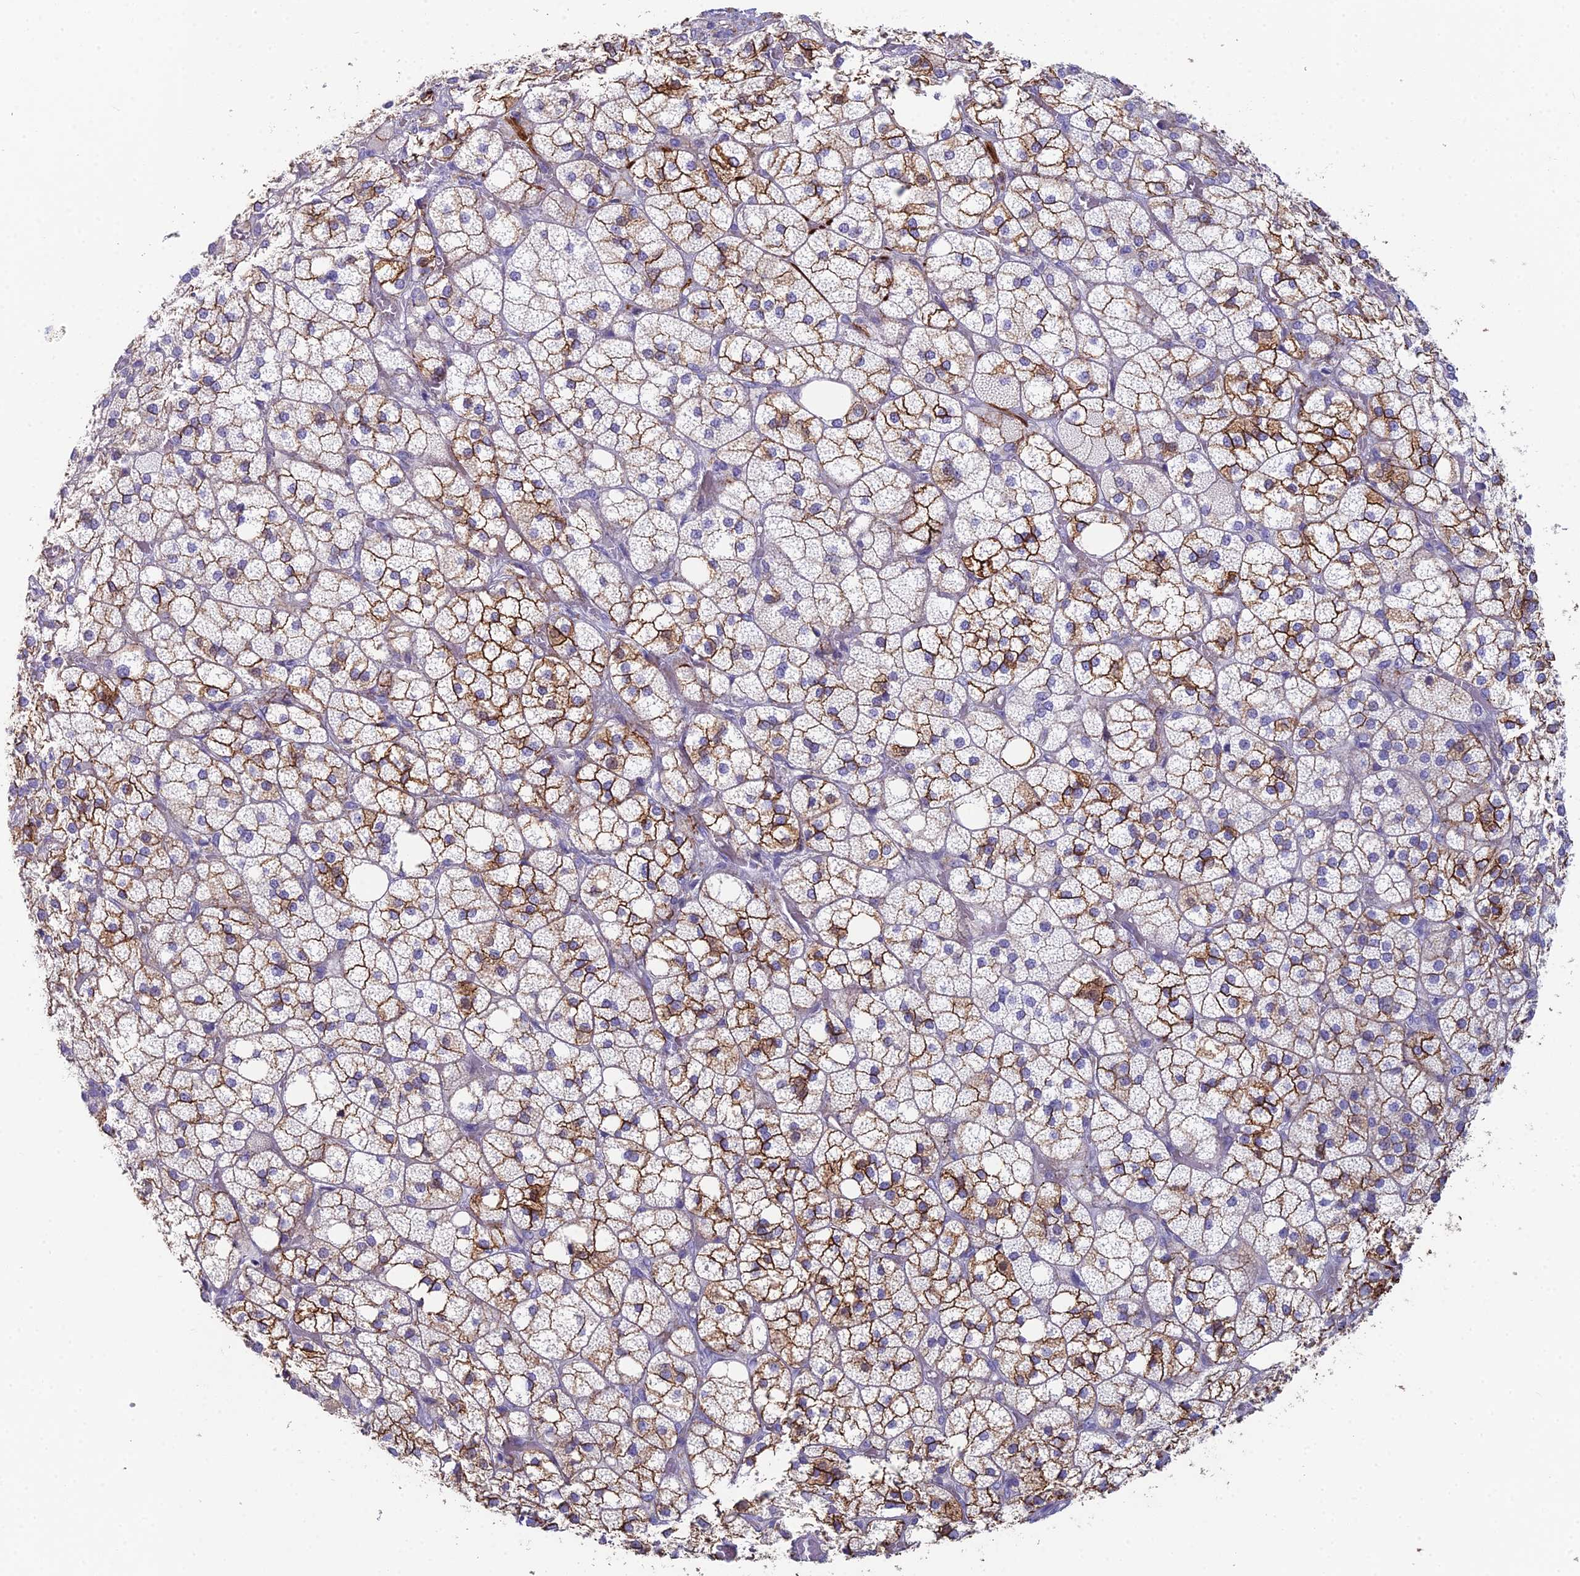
{"staining": {"intensity": "moderate", "quantity": "25%-75%", "location": "cytoplasmic/membranous"}, "tissue": "adrenal gland", "cell_type": "Glandular cells", "image_type": "normal", "snomed": [{"axis": "morphology", "description": "Normal tissue, NOS"}, {"axis": "topography", "description": "Adrenal gland"}], "caption": "A medium amount of moderate cytoplasmic/membranous positivity is appreciated in approximately 25%-75% of glandular cells in normal adrenal gland.", "gene": "NCAM1", "patient": {"sex": "male", "age": 61}}